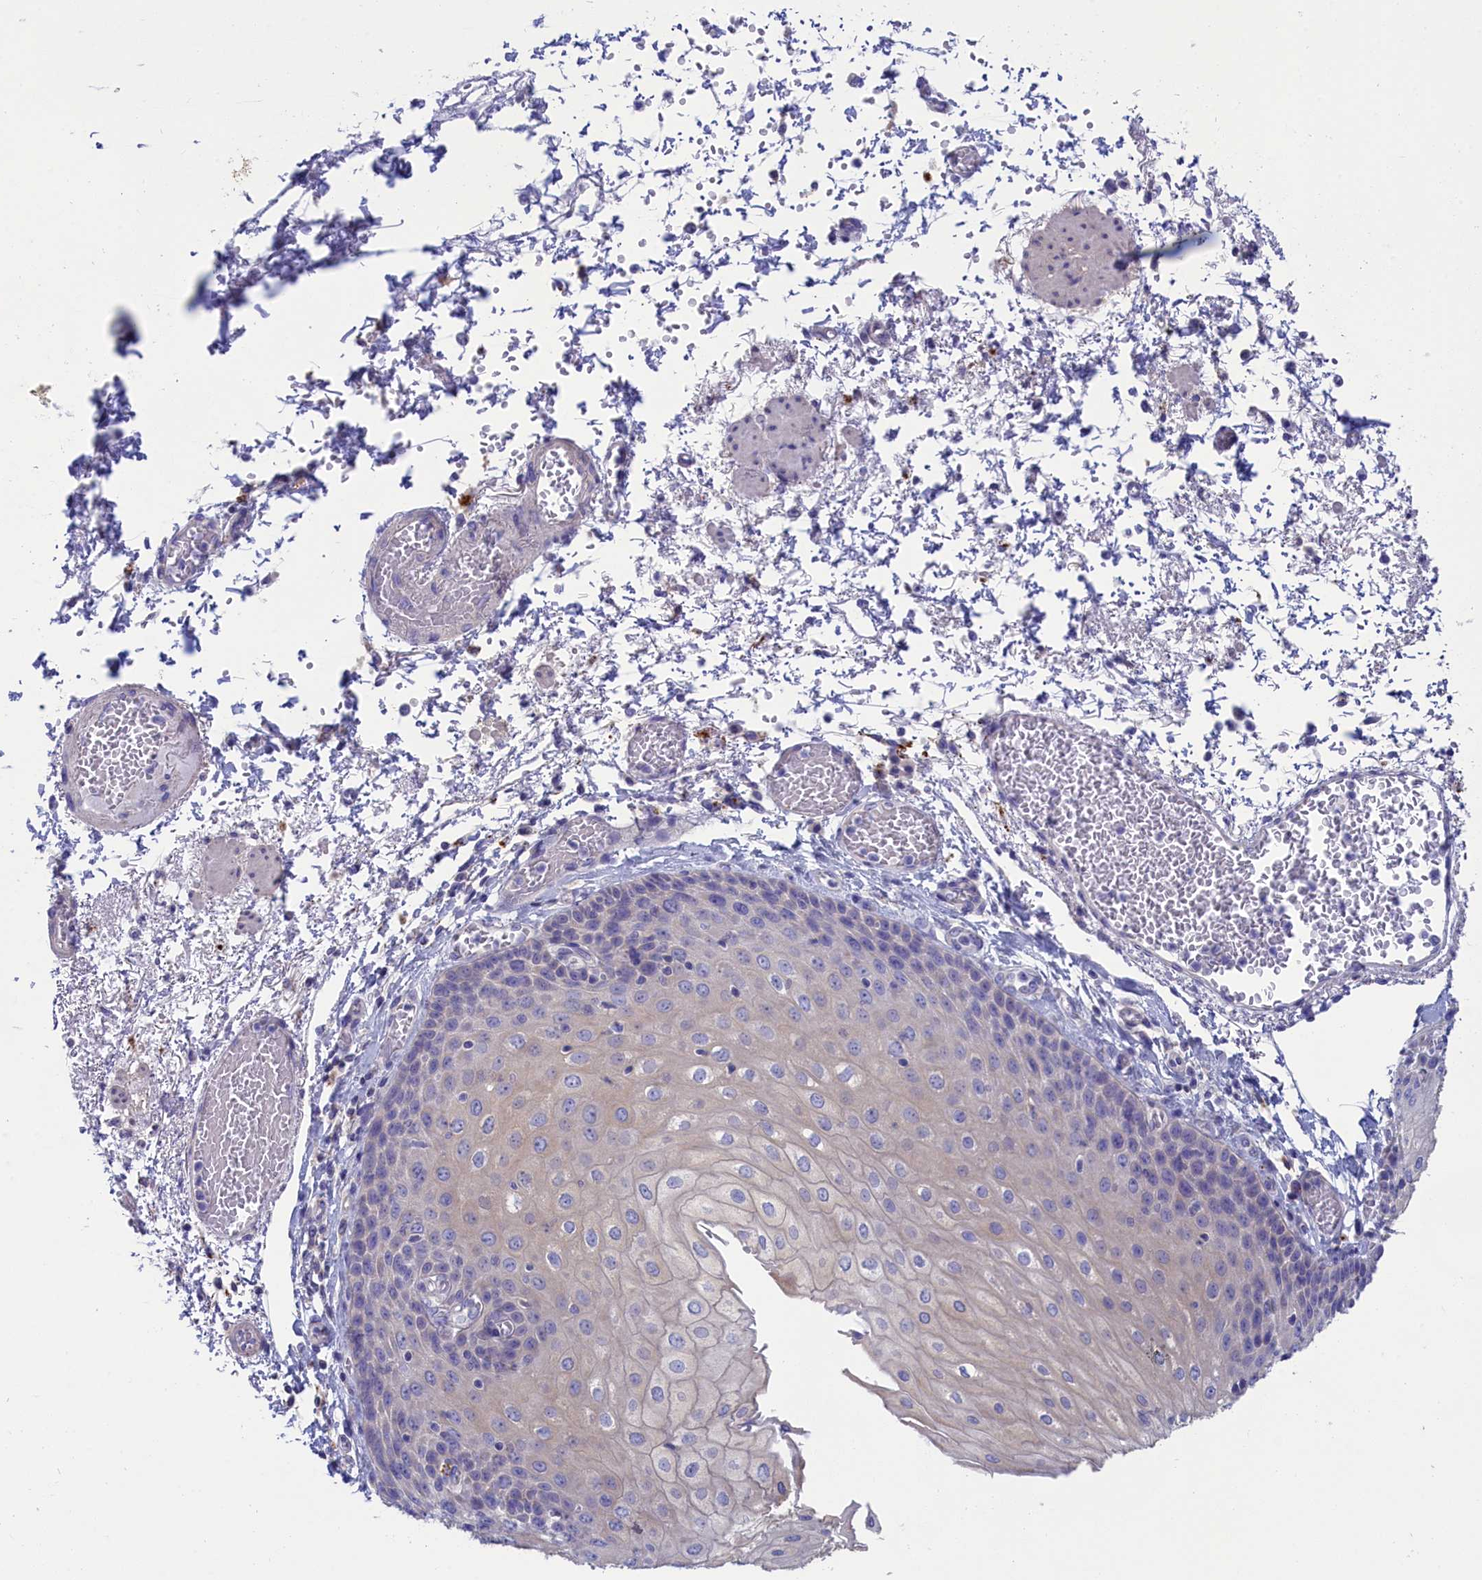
{"staining": {"intensity": "weak", "quantity": "<25%", "location": "cytoplasmic/membranous"}, "tissue": "esophagus", "cell_type": "Squamous epithelial cells", "image_type": "normal", "snomed": [{"axis": "morphology", "description": "Normal tissue, NOS"}, {"axis": "topography", "description": "Esophagus"}], "caption": "The histopathology image demonstrates no significant positivity in squamous epithelial cells of esophagus. (DAB (3,3'-diaminobenzidine) immunohistochemistry visualized using brightfield microscopy, high magnification).", "gene": "WDR6", "patient": {"sex": "male", "age": 81}}